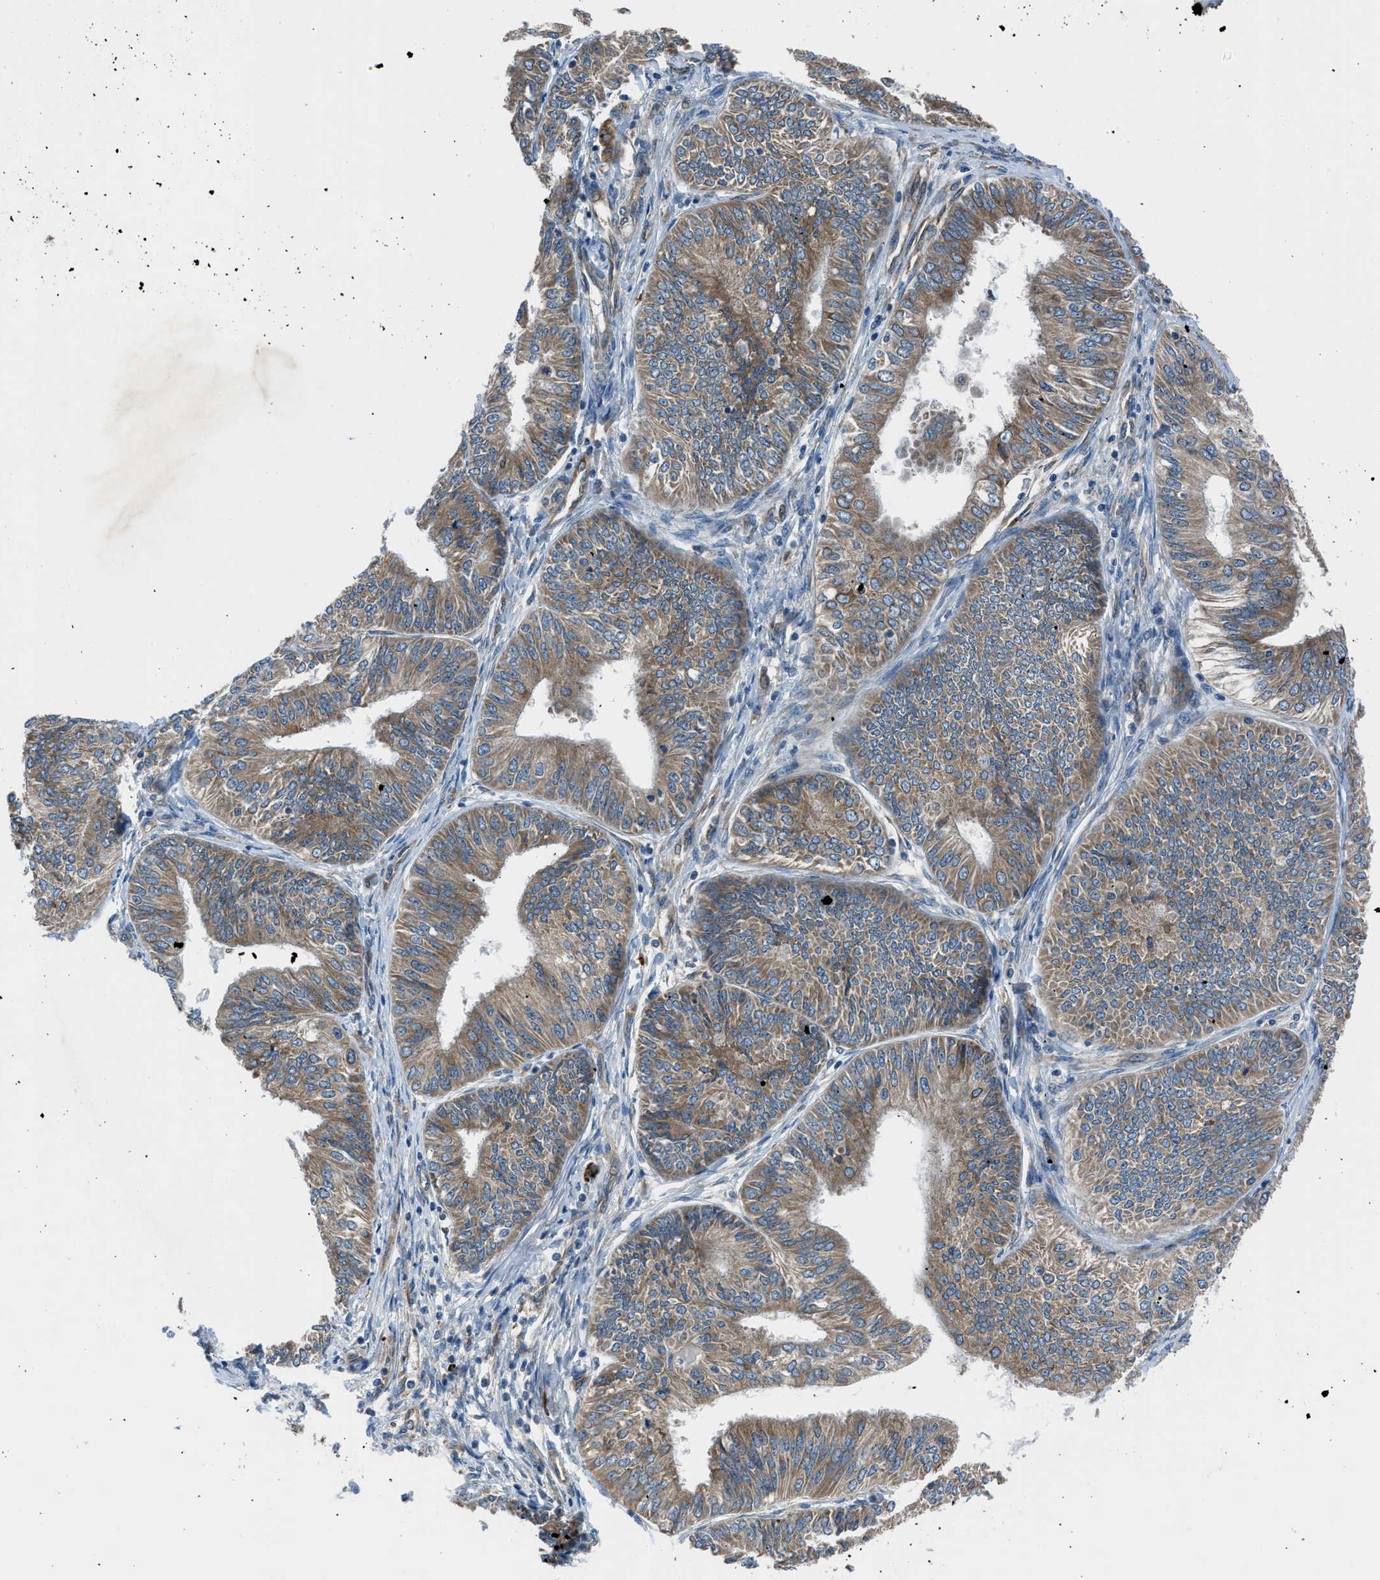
{"staining": {"intensity": "moderate", "quantity": ">75%", "location": "cytoplasmic/membranous"}, "tissue": "endometrial cancer", "cell_type": "Tumor cells", "image_type": "cancer", "snomed": [{"axis": "morphology", "description": "Adenocarcinoma, NOS"}, {"axis": "topography", "description": "Endometrium"}], "caption": "Tumor cells display moderate cytoplasmic/membranous expression in about >75% of cells in endometrial cancer. The staining is performed using DAB (3,3'-diaminobenzidine) brown chromogen to label protein expression. The nuclei are counter-stained blue using hematoxylin.", "gene": "LMBR1", "patient": {"sex": "female", "age": 58}}